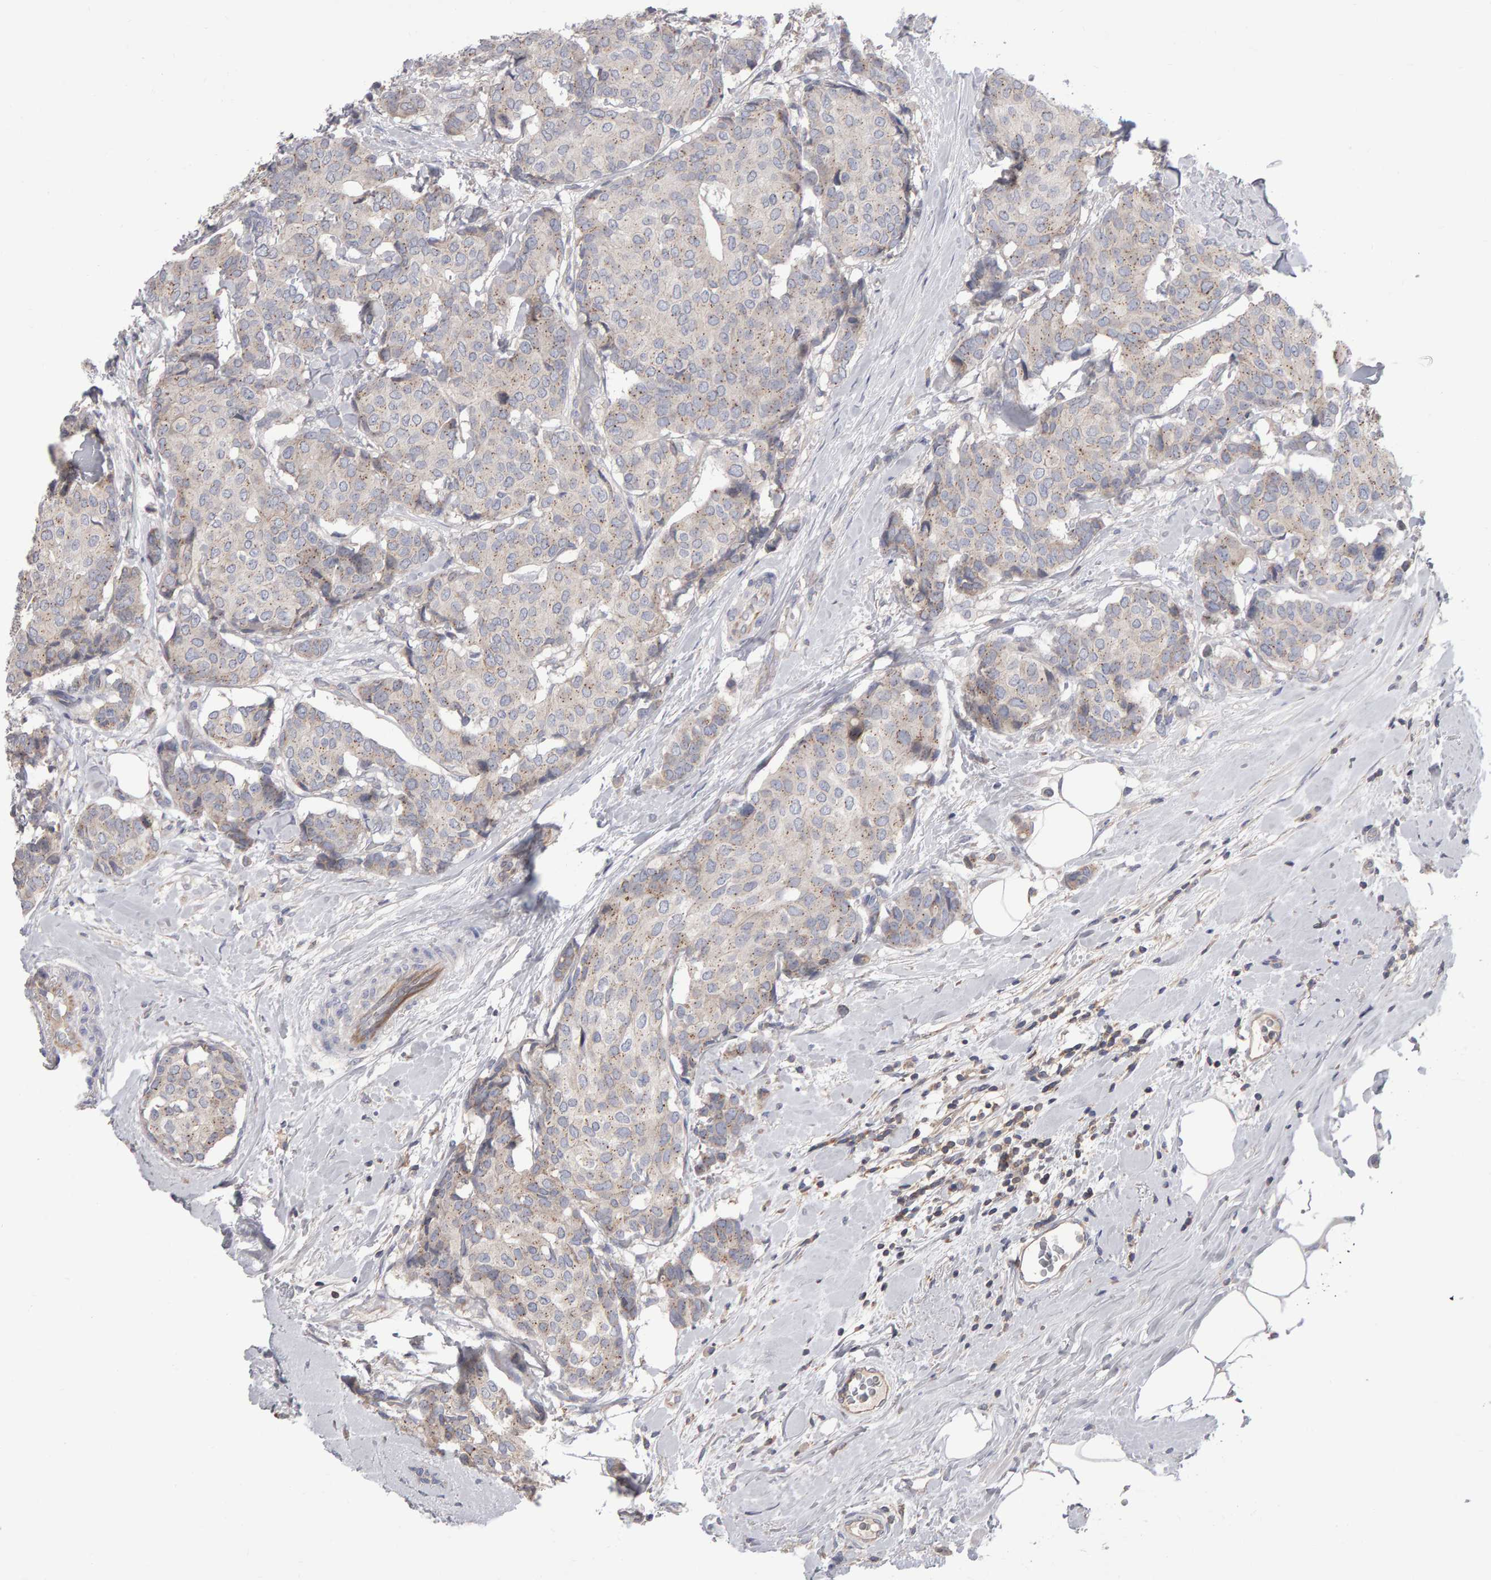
{"staining": {"intensity": "weak", "quantity": "<25%", "location": "cytoplasmic/membranous"}, "tissue": "breast cancer", "cell_type": "Tumor cells", "image_type": "cancer", "snomed": [{"axis": "morphology", "description": "Duct carcinoma"}, {"axis": "topography", "description": "Breast"}], "caption": "A high-resolution micrograph shows immunohistochemistry (IHC) staining of infiltrating ductal carcinoma (breast), which exhibits no significant expression in tumor cells.", "gene": "PGS1", "patient": {"sex": "female", "age": 75}}